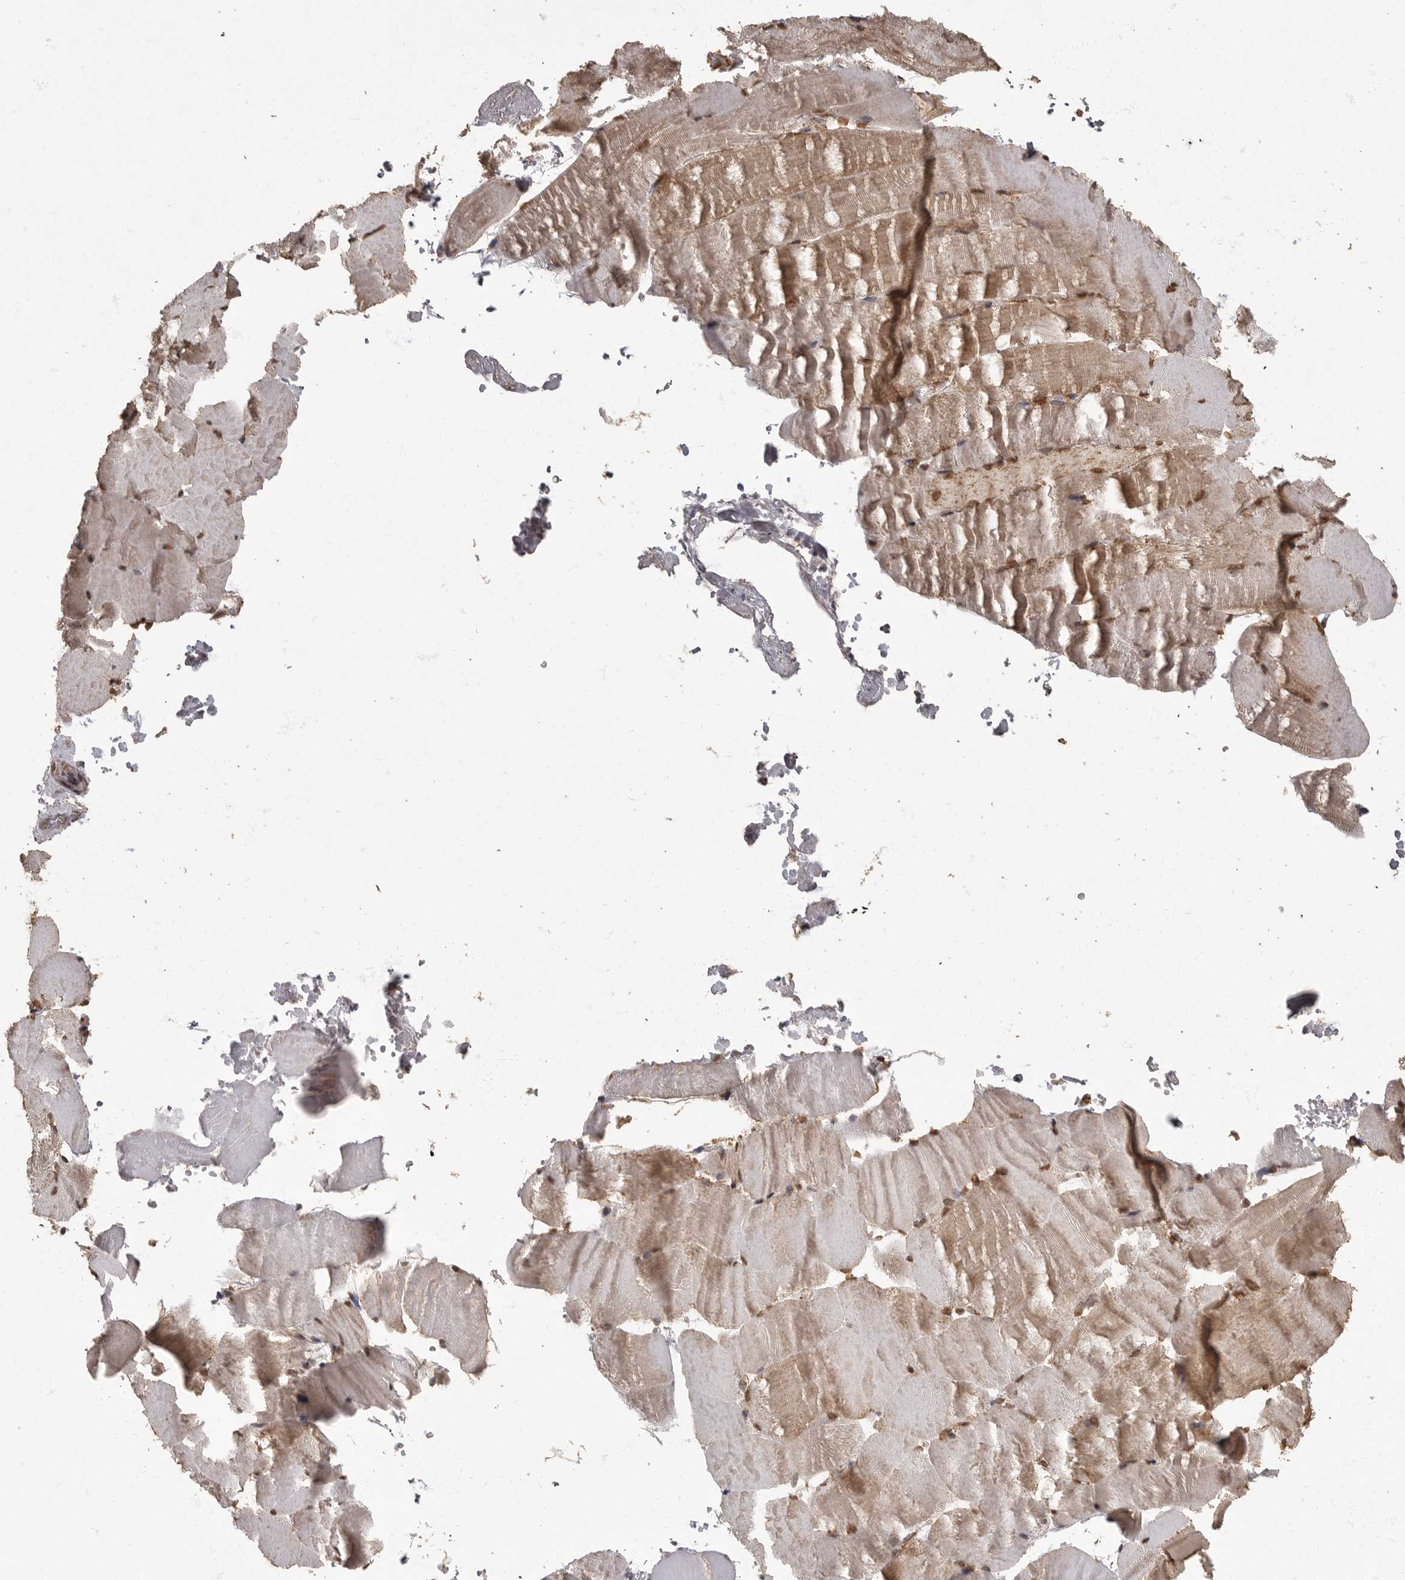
{"staining": {"intensity": "moderate", "quantity": ">75%", "location": "cytoplasmic/membranous,nuclear"}, "tissue": "skeletal muscle", "cell_type": "Myocytes", "image_type": "normal", "snomed": [{"axis": "morphology", "description": "Normal tissue, NOS"}, {"axis": "topography", "description": "Skeletal muscle"}, {"axis": "topography", "description": "Parathyroid gland"}], "caption": "Myocytes demonstrate medium levels of moderate cytoplasmic/membranous,nuclear expression in about >75% of cells in benign skeletal muscle. (DAB IHC, brown staining for protein, blue staining for nuclei).", "gene": "MAFG", "patient": {"sex": "female", "age": 37}}